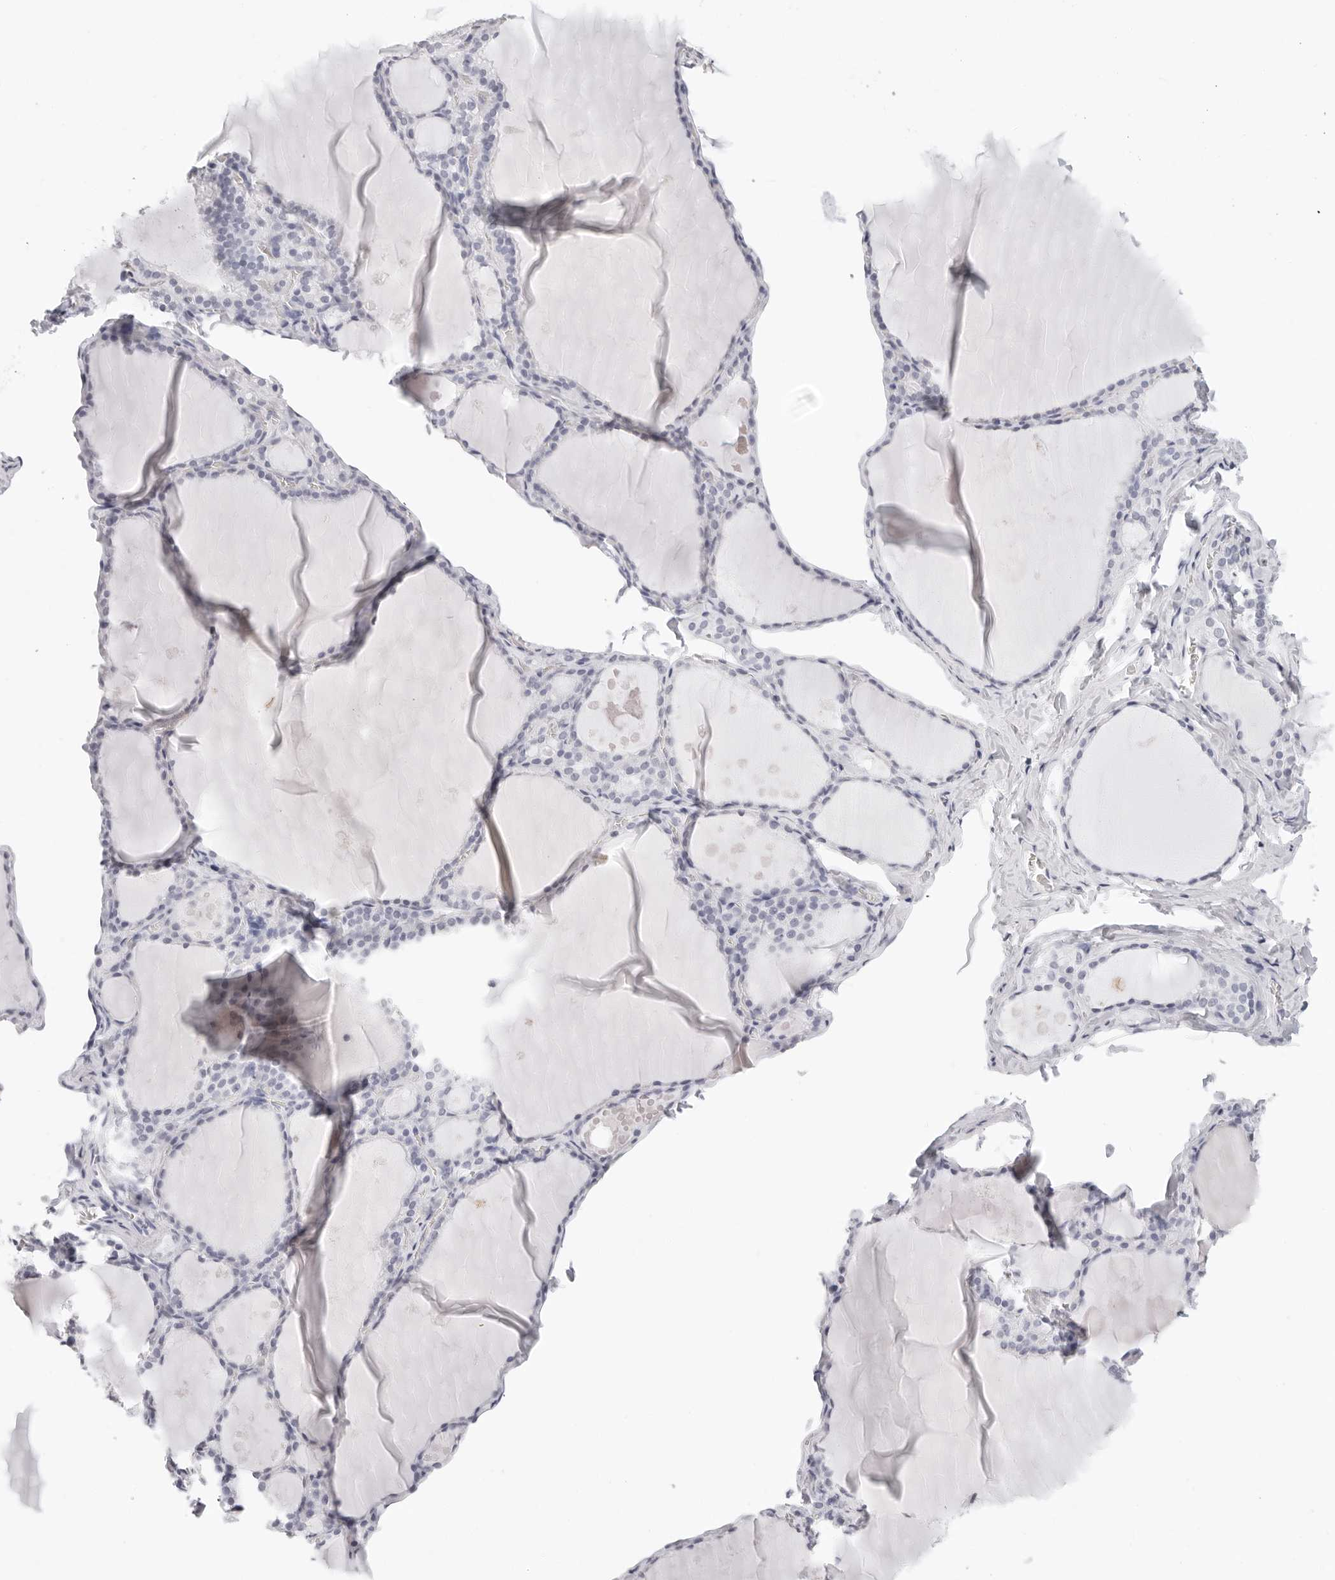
{"staining": {"intensity": "negative", "quantity": "none", "location": "none"}, "tissue": "thyroid gland", "cell_type": "Glandular cells", "image_type": "normal", "snomed": [{"axis": "morphology", "description": "Normal tissue, NOS"}, {"axis": "topography", "description": "Thyroid gland"}], "caption": "Human thyroid gland stained for a protein using IHC reveals no staining in glandular cells.", "gene": "AGMAT", "patient": {"sex": "male", "age": 56}}